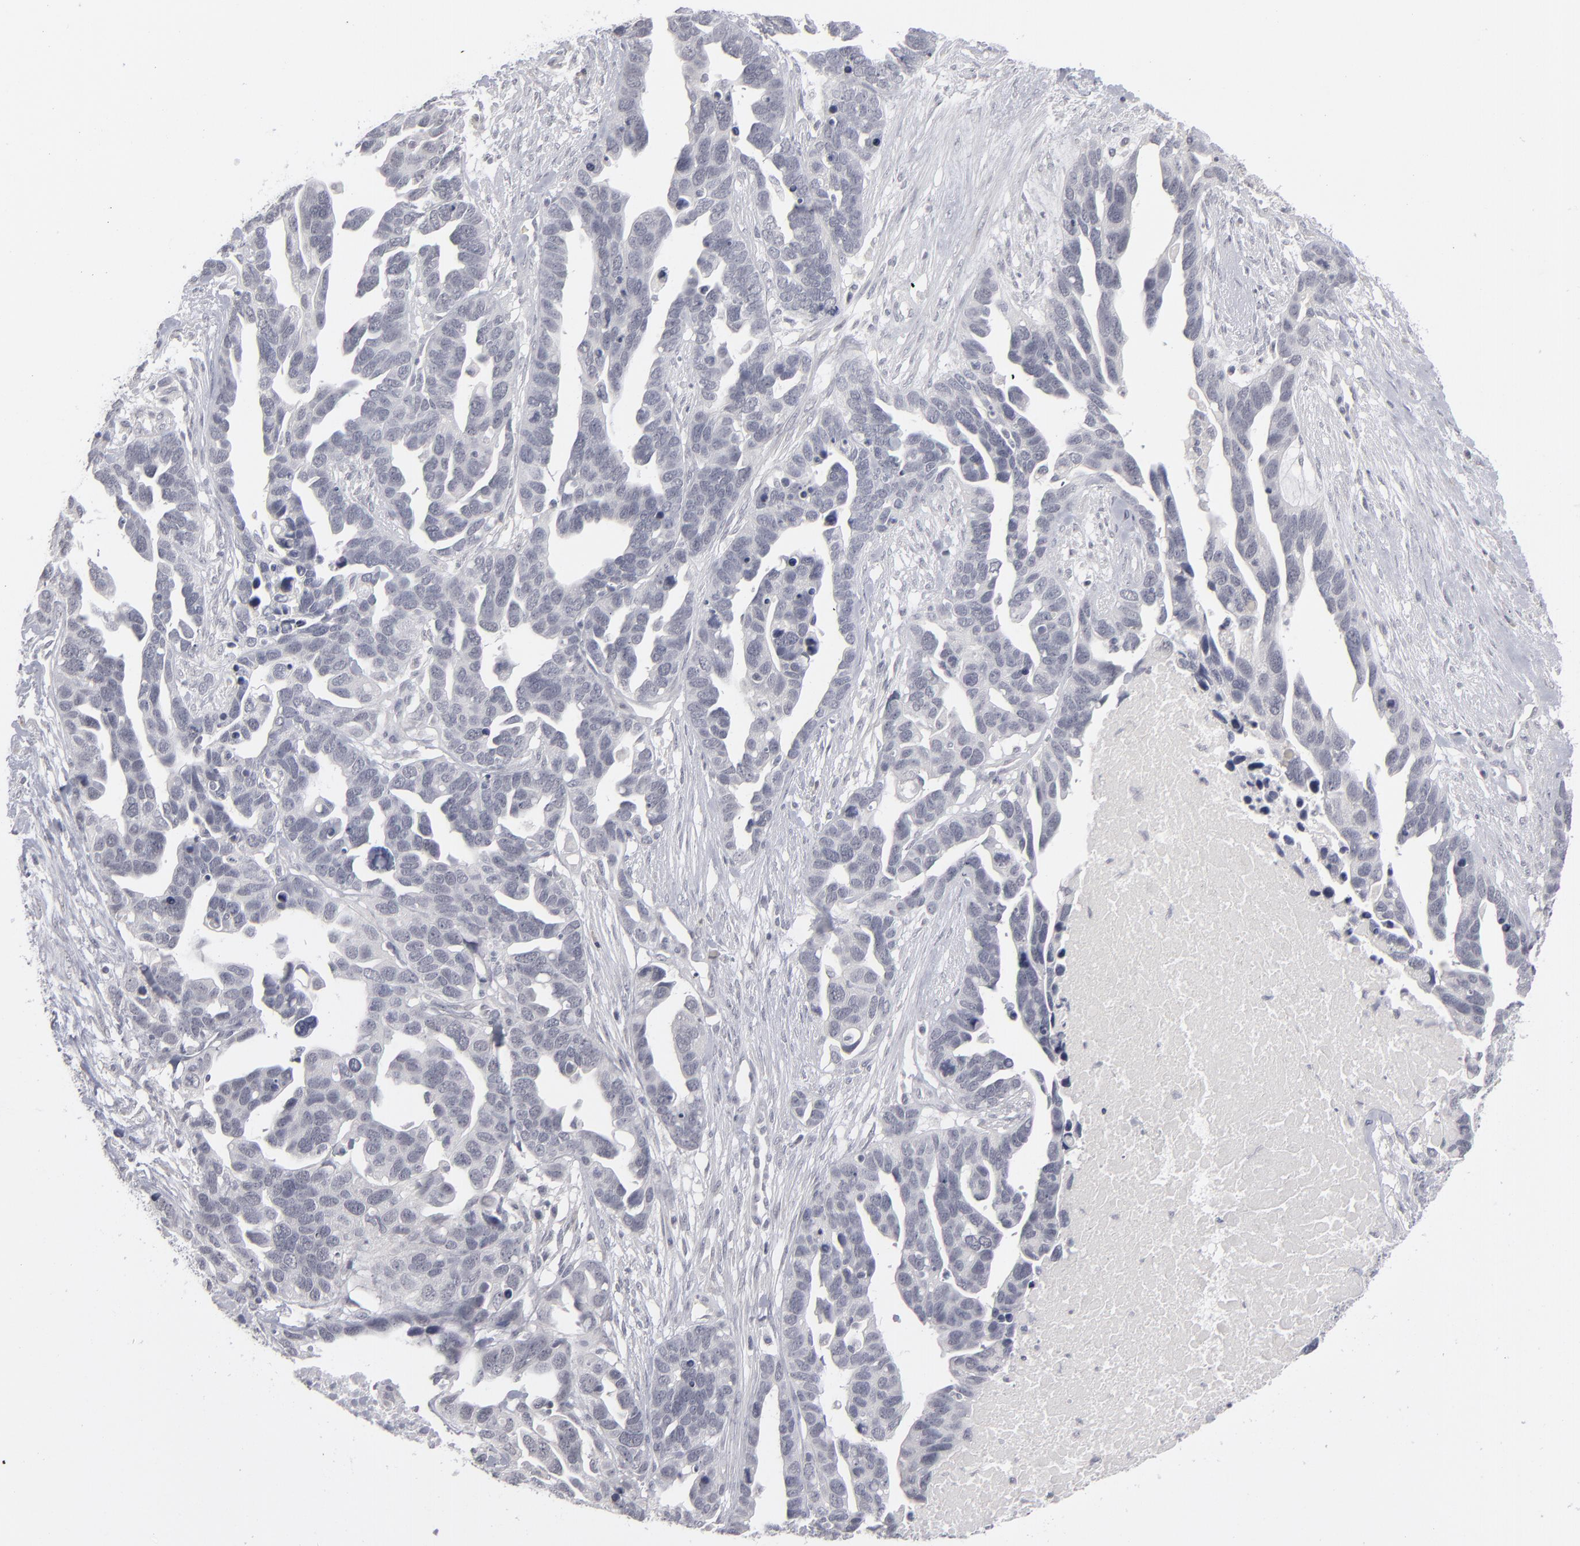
{"staining": {"intensity": "negative", "quantity": "none", "location": "none"}, "tissue": "ovarian cancer", "cell_type": "Tumor cells", "image_type": "cancer", "snomed": [{"axis": "morphology", "description": "Cystadenocarcinoma, serous, NOS"}, {"axis": "topography", "description": "Ovary"}], "caption": "Protein analysis of ovarian cancer exhibits no significant staining in tumor cells.", "gene": "KIAA1210", "patient": {"sex": "female", "age": 54}}